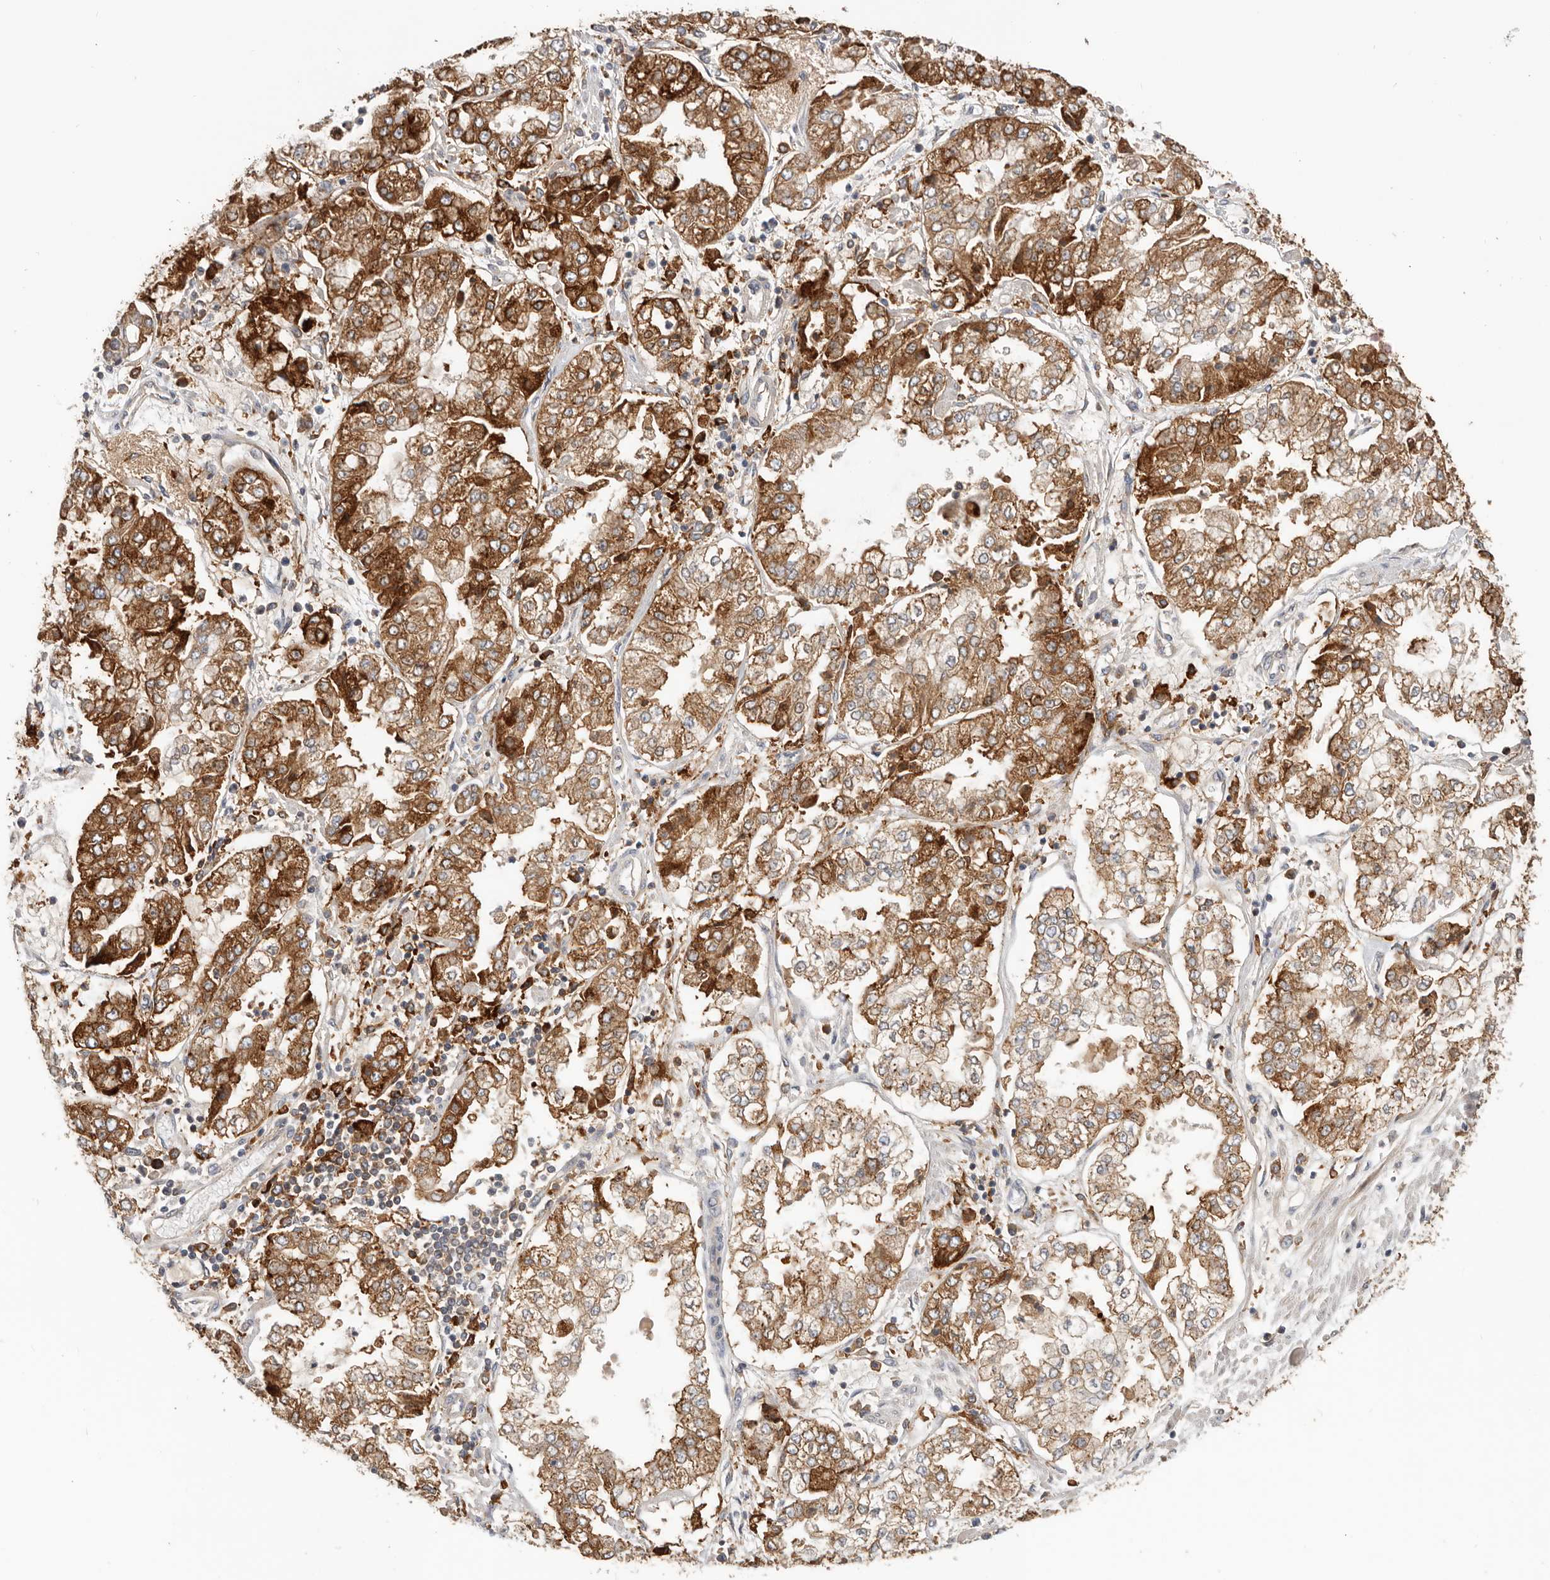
{"staining": {"intensity": "strong", "quantity": ">75%", "location": "cytoplasmic/membranous"}, "tissue": "stomach cancer", "cell_type": "Tumor cells", "image_type": "cancer", "snomed": [{"axis": "morphology", "description": "Adenocarcinoma, NOS"}, {"axis": "topography", "description": "Stomach"}], "caption": "Immunohistochemical staining of human adenocarcinoma (stomach) displays high levels of strong cytoplasmic/membranous protein staining in about >75% of tumor cells.", "gene": "TFRC", "patient": {"sex": "male", "age": 76}}